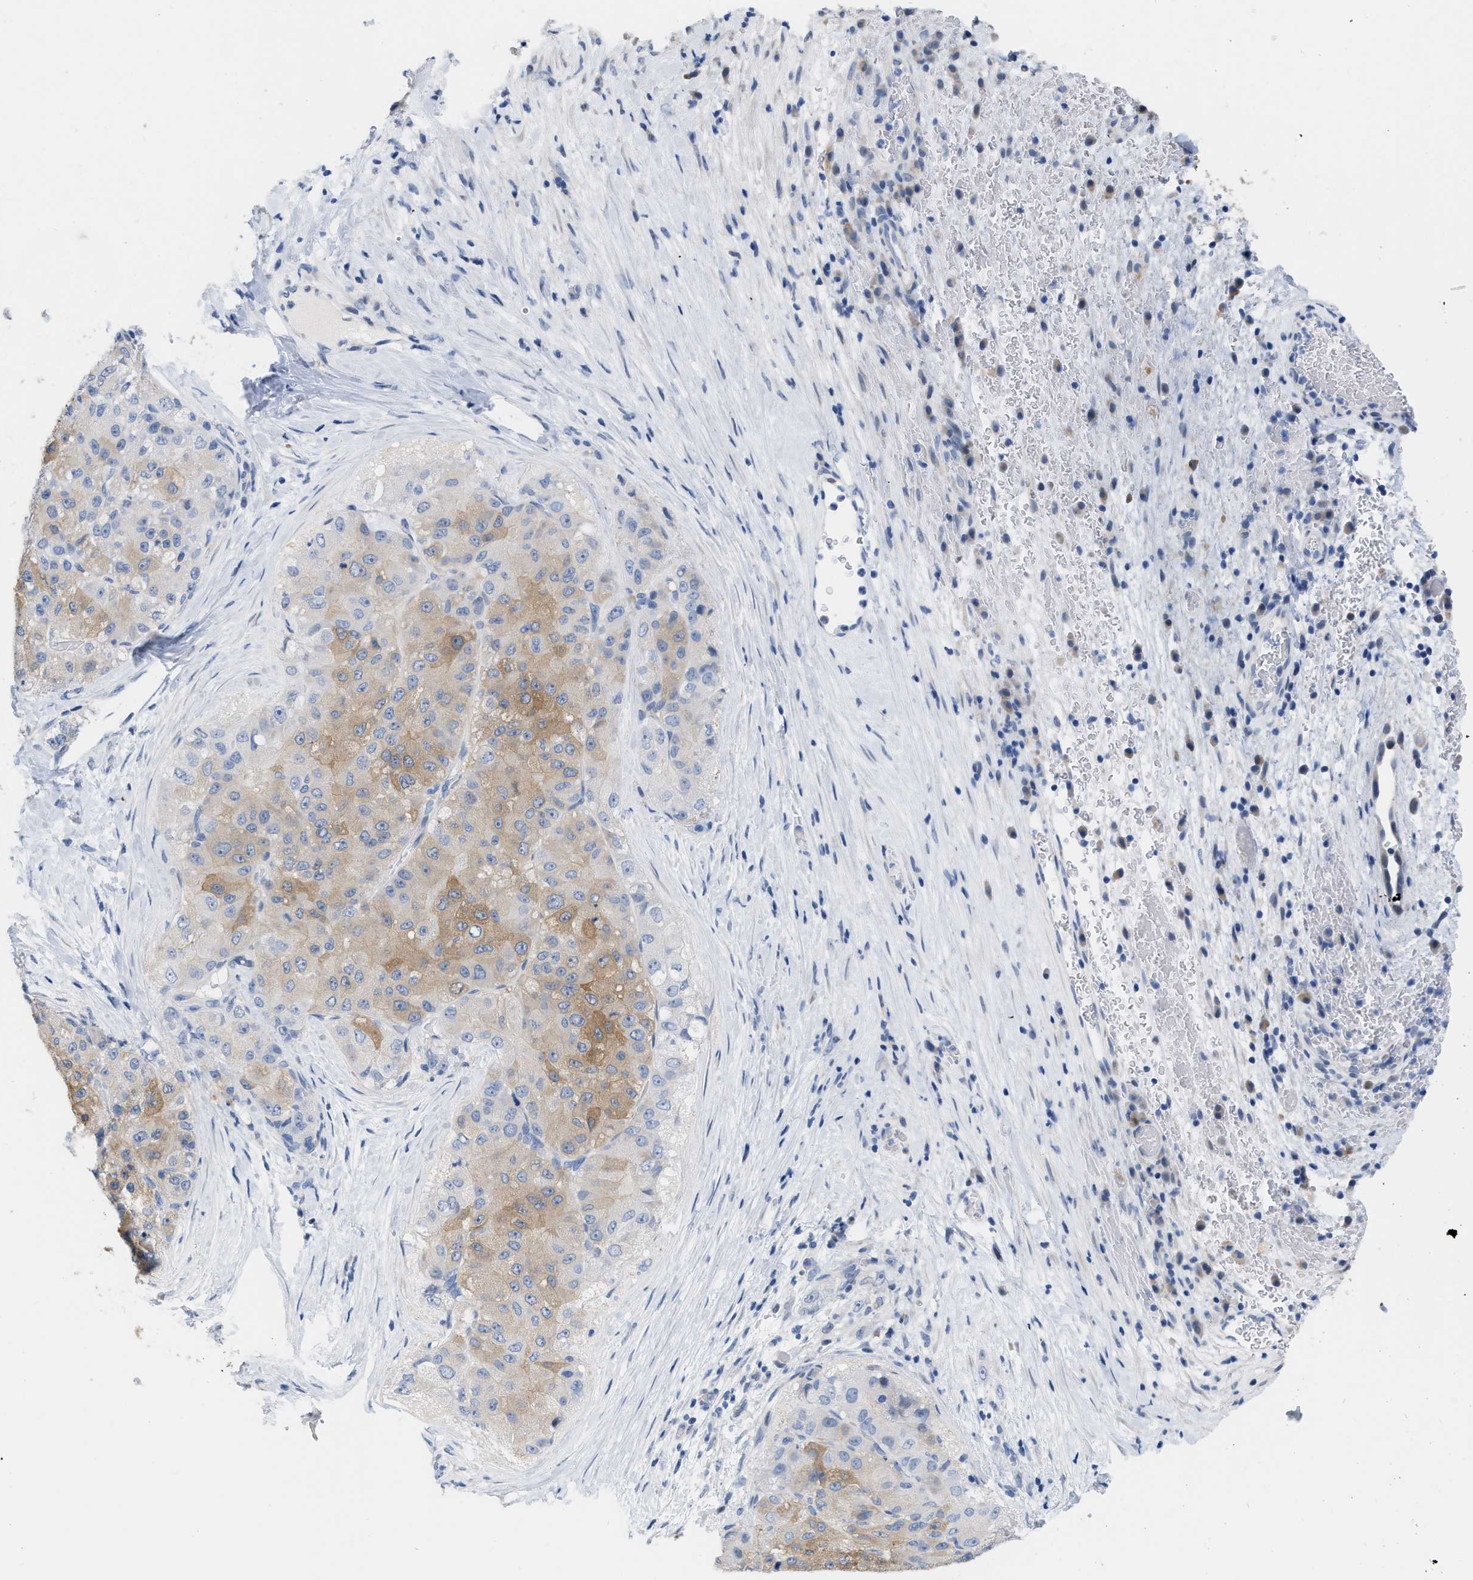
{"staining": {"intensity": "moderate", "quantity": ">75%", "location": "cytoplasmic/membranous"}, "tissue": "liver cancer", "cell_type": "Tumor cells", "image_type": "cancer", "snomed": [{"axis": "morphology", "description": "Carcinoma, Hepatocellular, NOS"}, {"axis": "topography", "description": "Liver"}], "caption": "Protein expression analysis of liver cancer (hepatocellular carcinoma) displays moderate cytoplasmic/membranous expression in approximately >75% of tumor cells. (IHC, brightfield microscopy, high magnification).", "gene": "CRYM", "patient": {"sex": "male", "age": 80}}